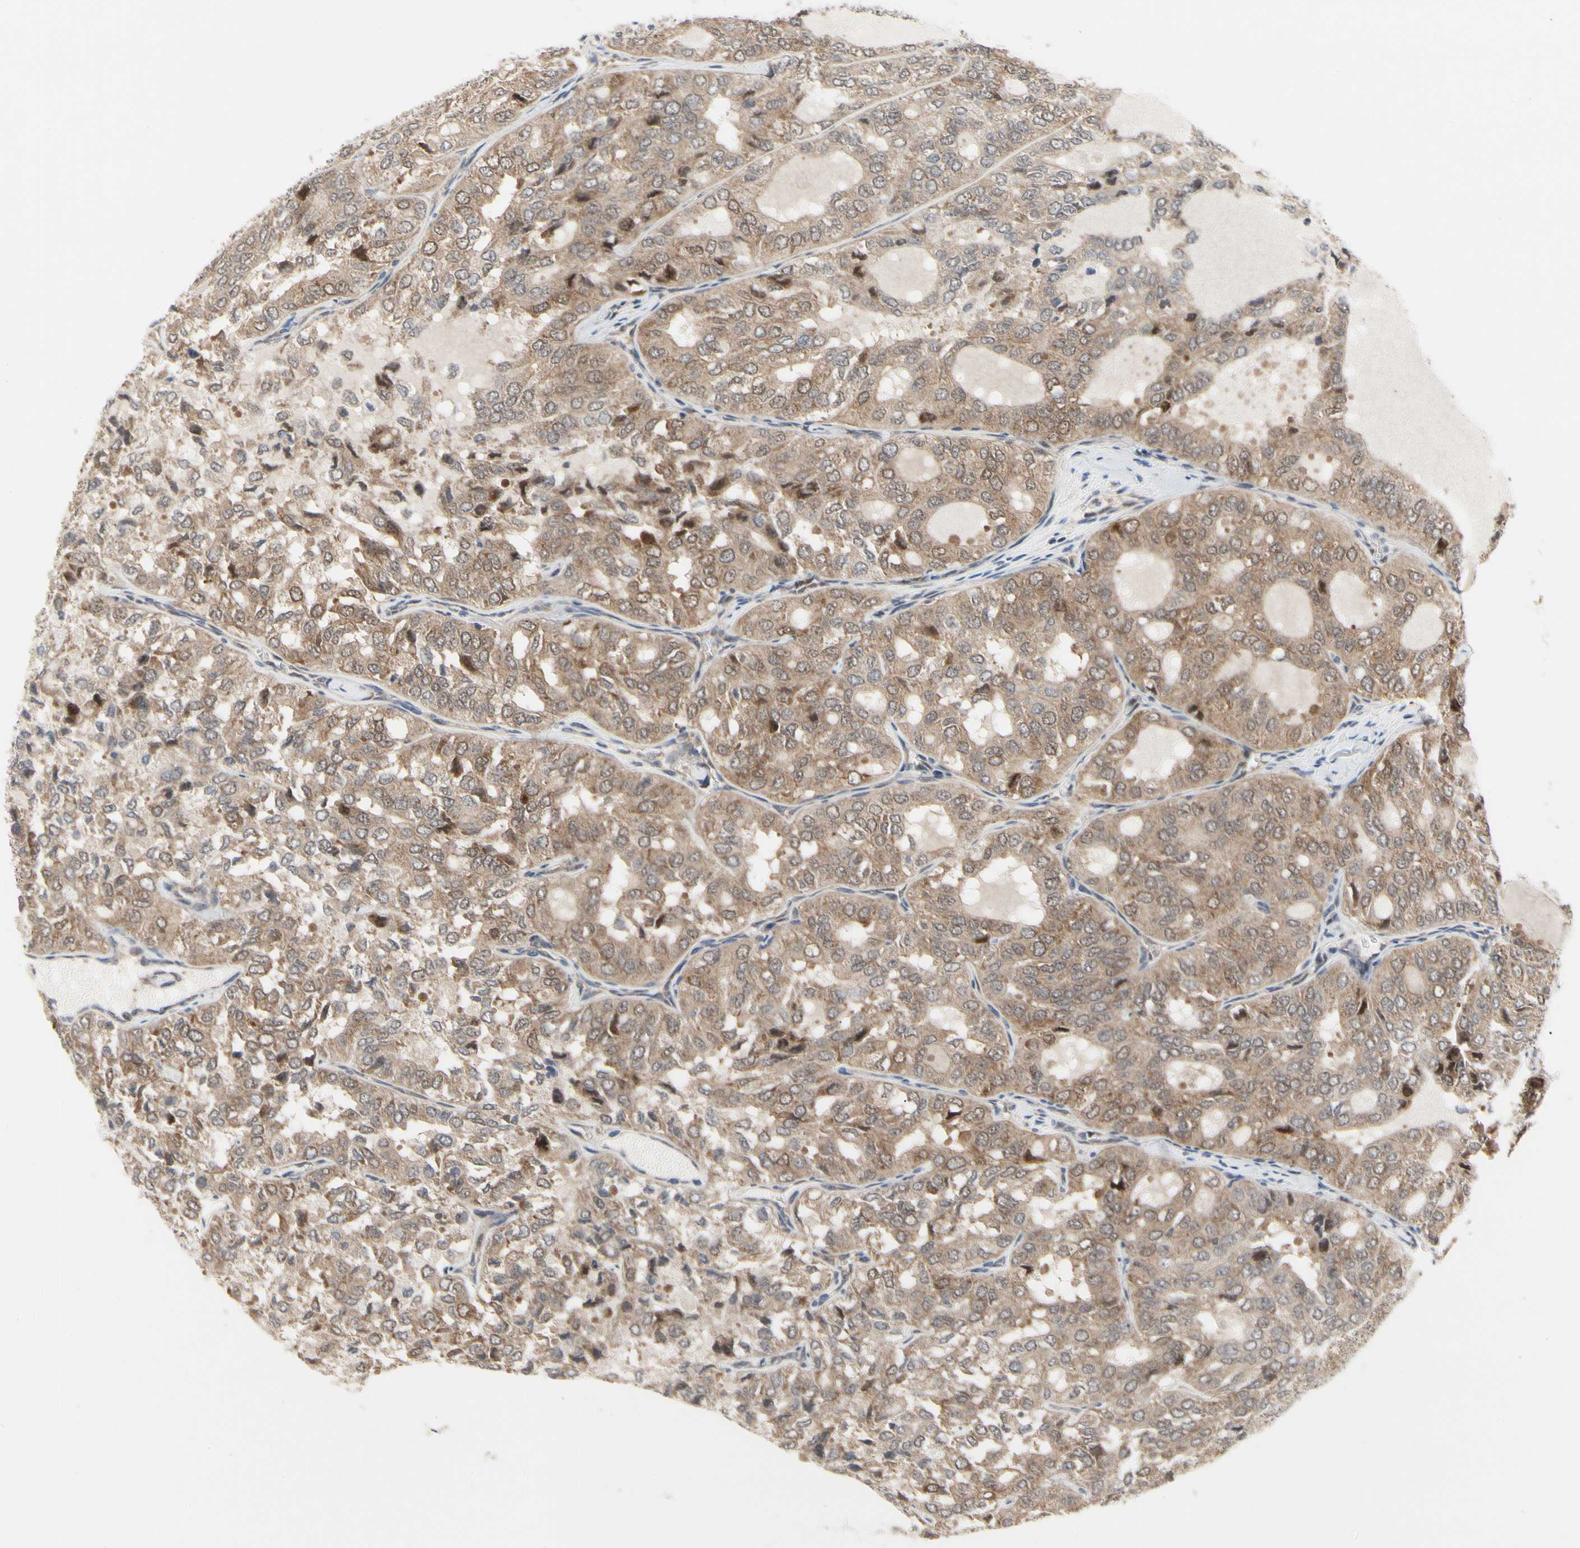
{"staining": {"intensity": "moderate", "quantity": ">75%", "location": "cytoplasmic/membranous"}, "tissue": "thyroid cancer", "cell_type": "Tumor cells", "image_type": "cancer", "snomed": [{"axis": "morphology", "description": "Follicular adenoma carcinoma, NOS"}, {"axis": "topography", "description": "Thyroid gland"}], "caption": "About >75% of tumor cells in thyroid cancer show moderate cytoplasmic/membranous protein expression as visualized by brown immunohistochemical staining.", "gene": "CDK5", "patient": {"sex": "male", "age": 75}}